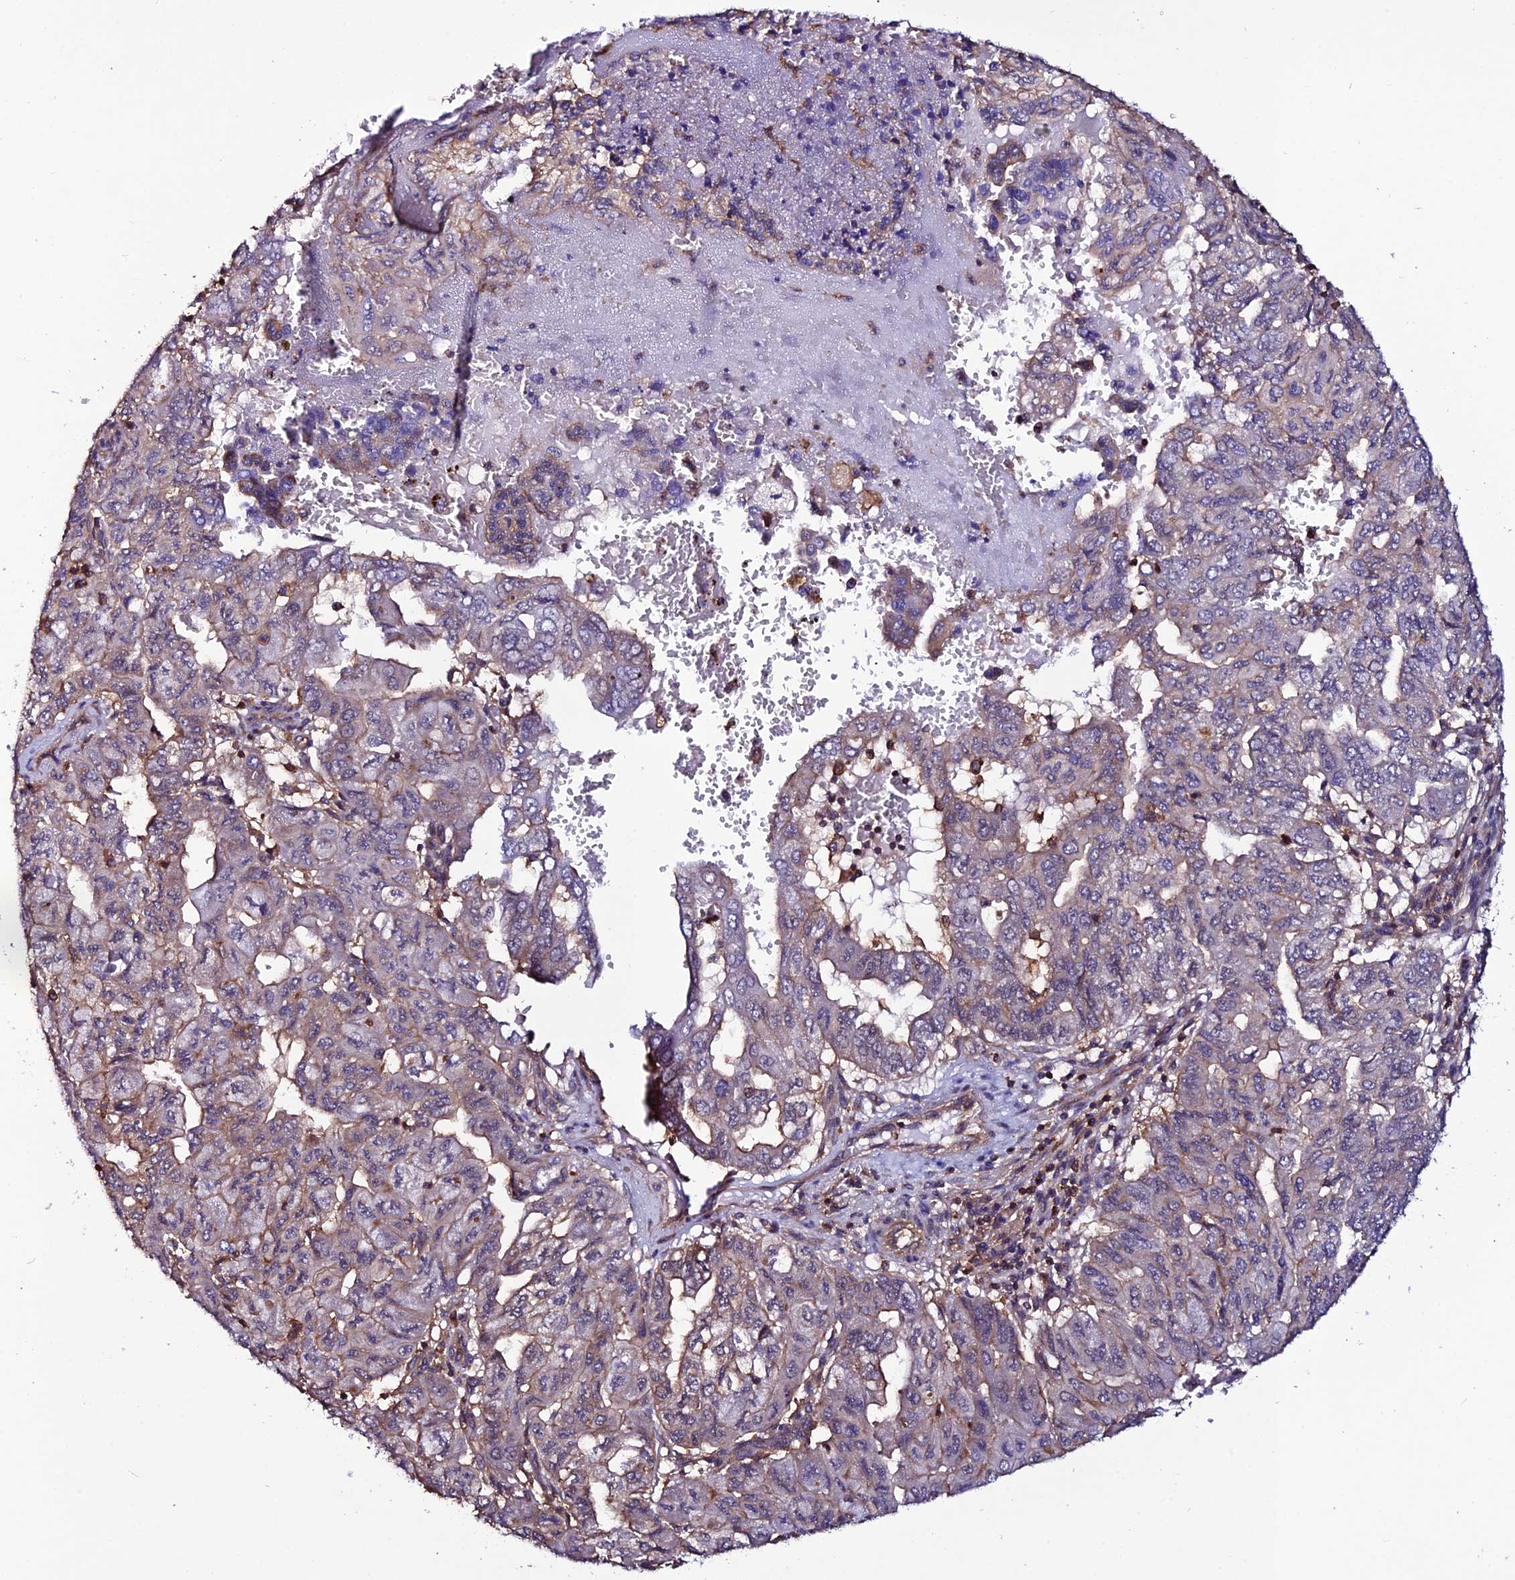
{"staining": {"intensity": "moderate", "quantity": "<25%", "location": "cytoplasmic/membranous"}, "tissue": "pancreatic cancer", "cell_type": "Tumor cells", "image_type": "cancer", "snomed": [{"axis": "morphology", "description": "Adenocarcinoma, NOS"}, {"axis": "topography", "description": "Pancreas"}], "caption": "An image showing moderate cytoplasmic/membranous staining in approximately <25% of tumor cells in adenocarcinoma (pancreatic), as visualized by brown immunohistochemical staining.", "gene": "USP17L15", "patient": {"sex": "male", "age": 51}}